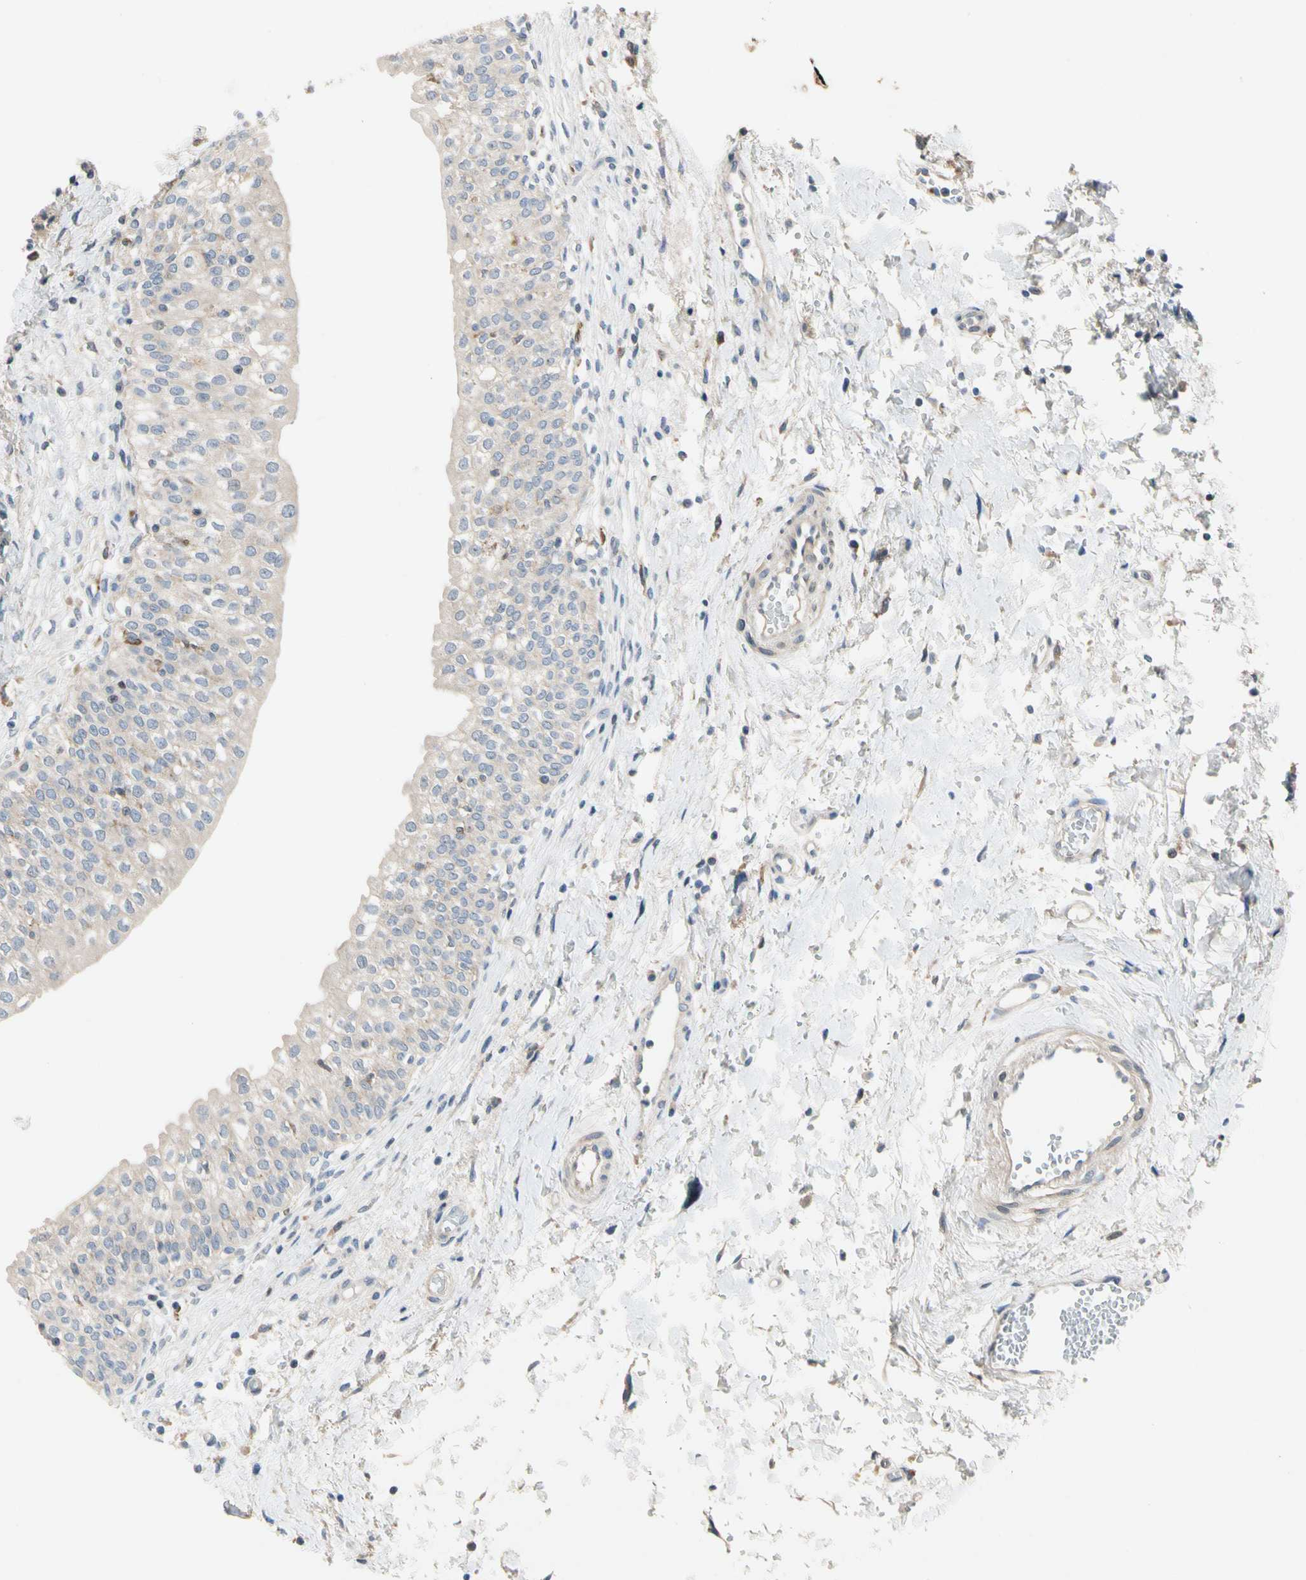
{"staining": {"intensity": "negative", "quantity": "none", "location": "none"}, "tissue": "urinary bladder", "cell_type": "Urothelial cells", "image_type": "normal", "snomed": [{"axis": "morphology", "description": "Normal tissue, NOS"}, {"axis": "topography", "description": "Urinary bladder"}], "caption": "This micrograph is of unremarkable urinary bladder stained with IHC to label a protein in brown with the nuclei are counter-stained blue. There is no positivity in urothelial cells. (Brightfield microscopy of DAB (3,3'-diaminobenzidine) immunohistochemistry at high magnification).", "gene": "GAS6", "patient": {"sex": "male", "age": 55}}